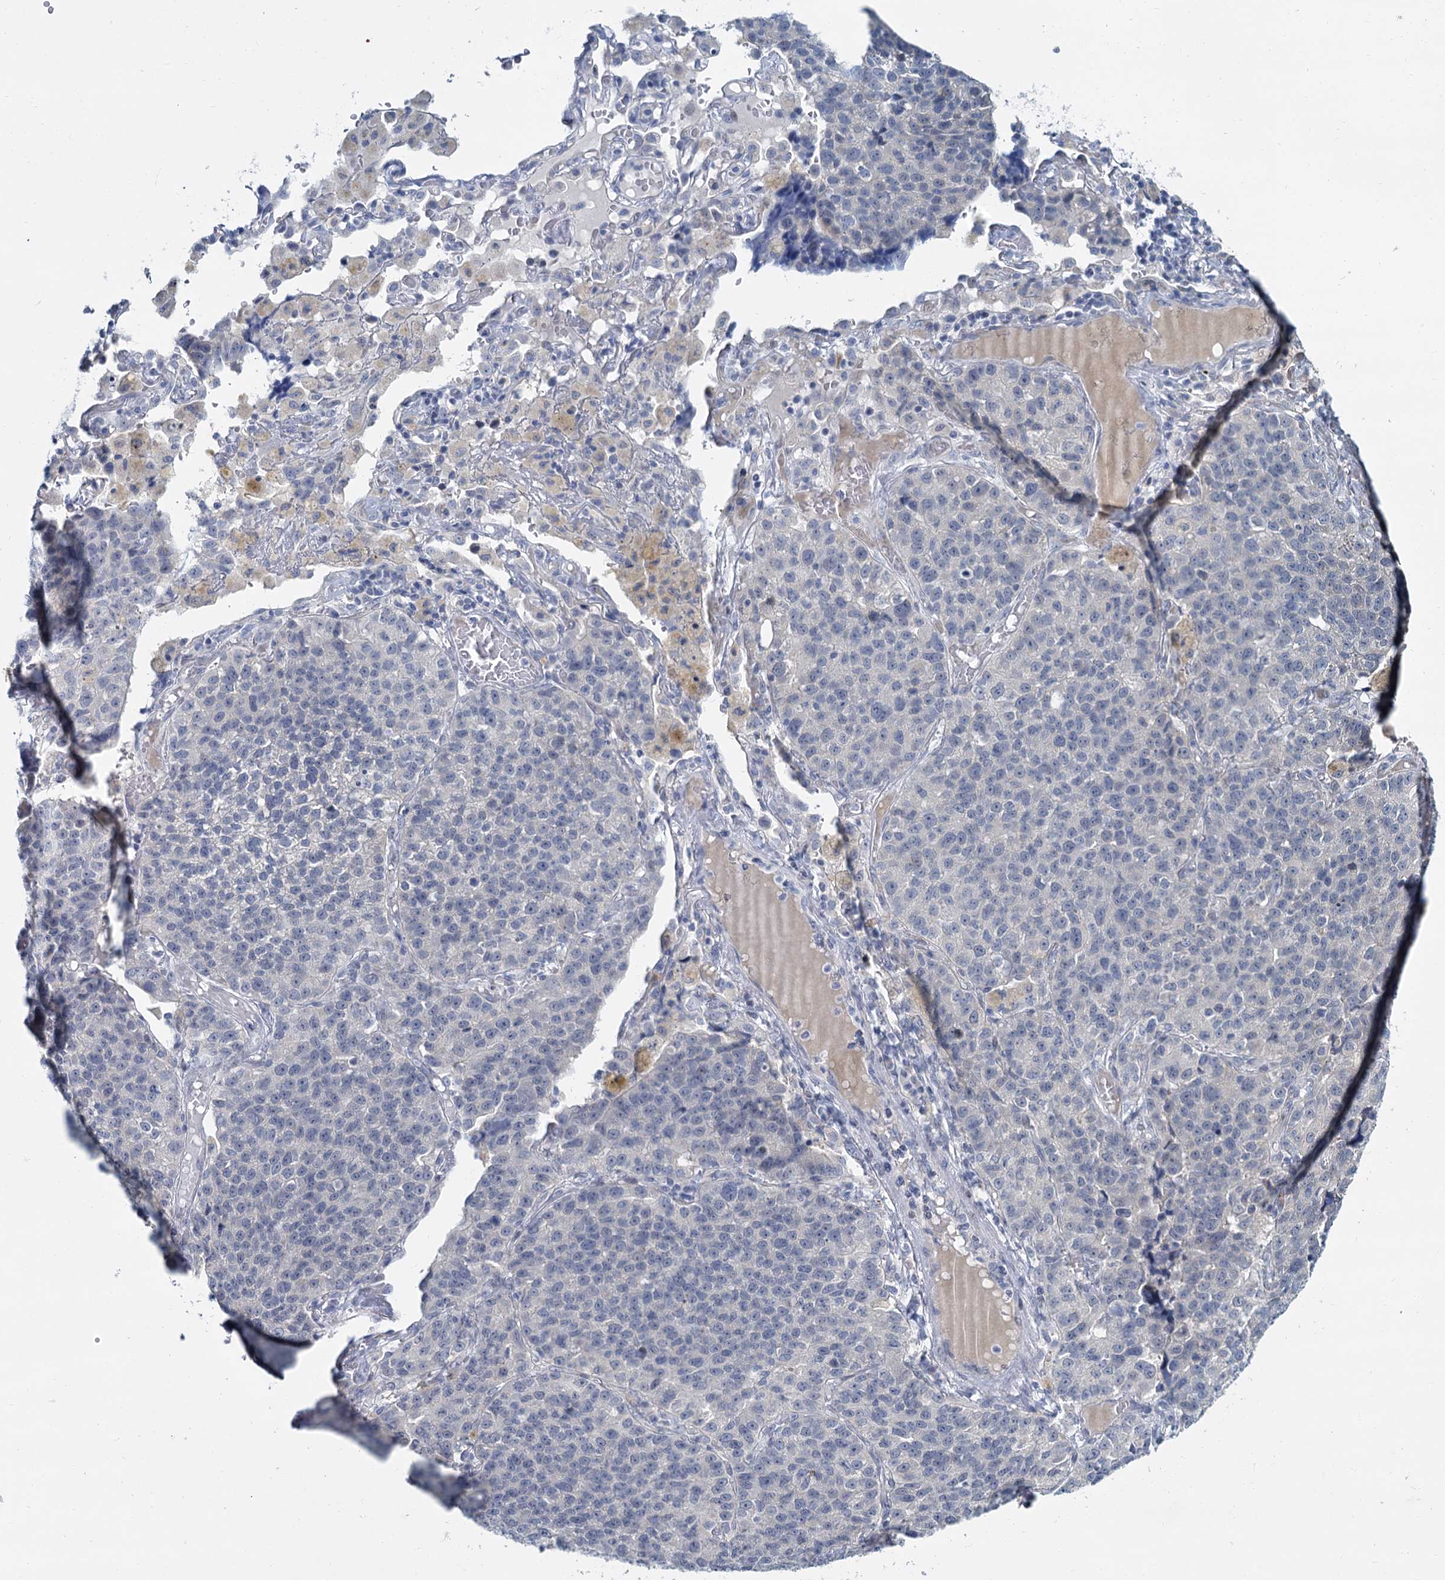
{"staining": {"intensity": "negative", "quantity": "none", "location": "none"}, "tissue": "lung cancer", "cell_type": "Tumor cells", "image_type": "cancer", "snomed": [{"axis": "morphology", "description": "Adenocarcinoma, NOS"}, {"axis": "topography", "description": "Lung"}], "caption": "Tumor cells show no significant expression in lung cancer.", "gene": "ACRBP", "patient": {"sex": "male", "age": 49}}